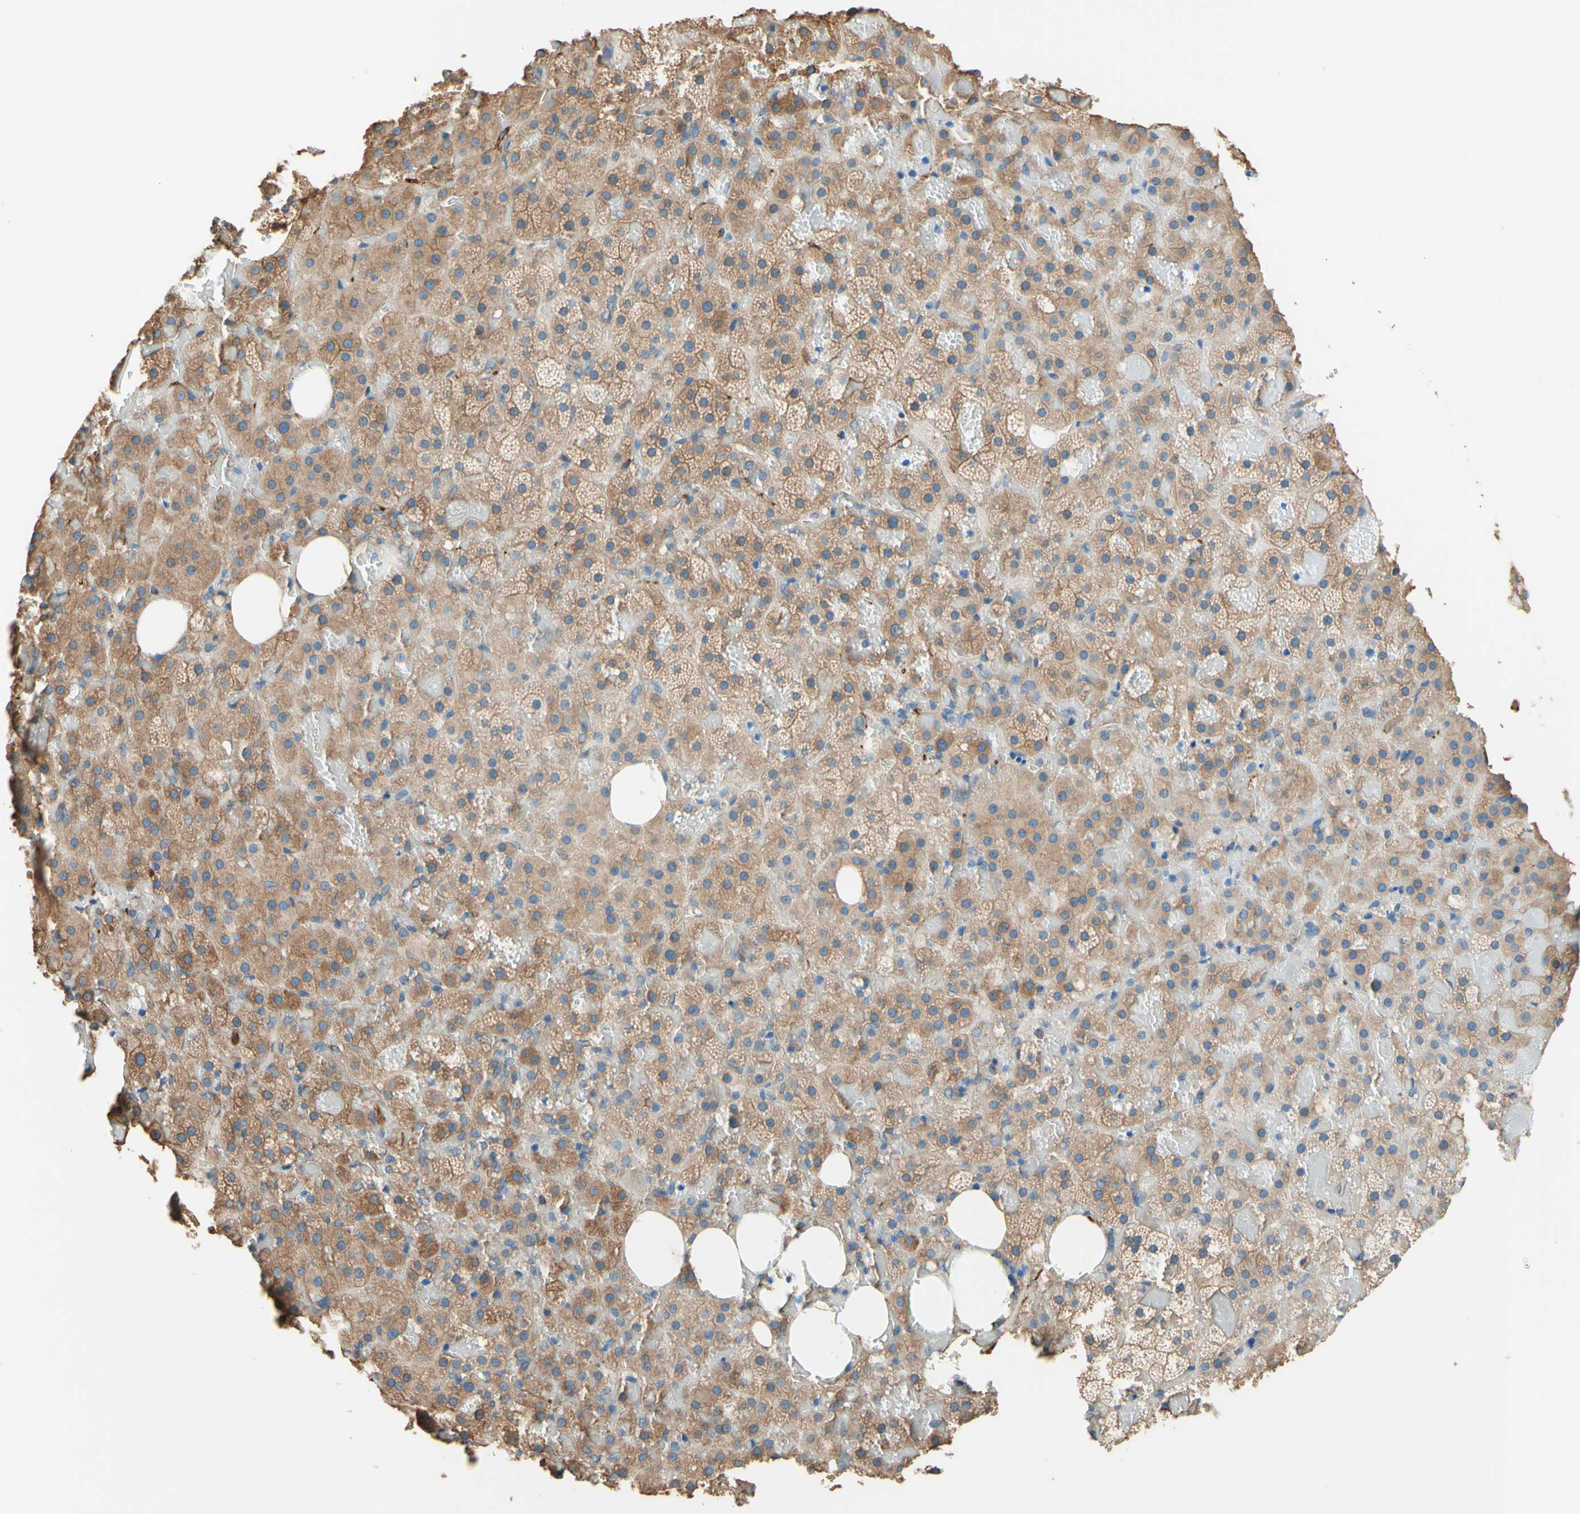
{"staining": {"intensity": "weak", "quantity": ">75%", "location": "cytoplasmic/membranous"}, "tissue": "adrenal gland", "cell_type": "Glandular cells", "image_type": "normal", "snomed": [{"axis": "morphology", "description": "Normal tissue, NOS"}, {"axis": "topography", "description": "Adrenal gland"}], "caption": "Weak cytoplasmic/membranous positivity is appreciated in about >75% of glandular cells in benign adrenal gland.", "gene": "DPYSL3", "patient": {"sex": "female", "age": 59}}